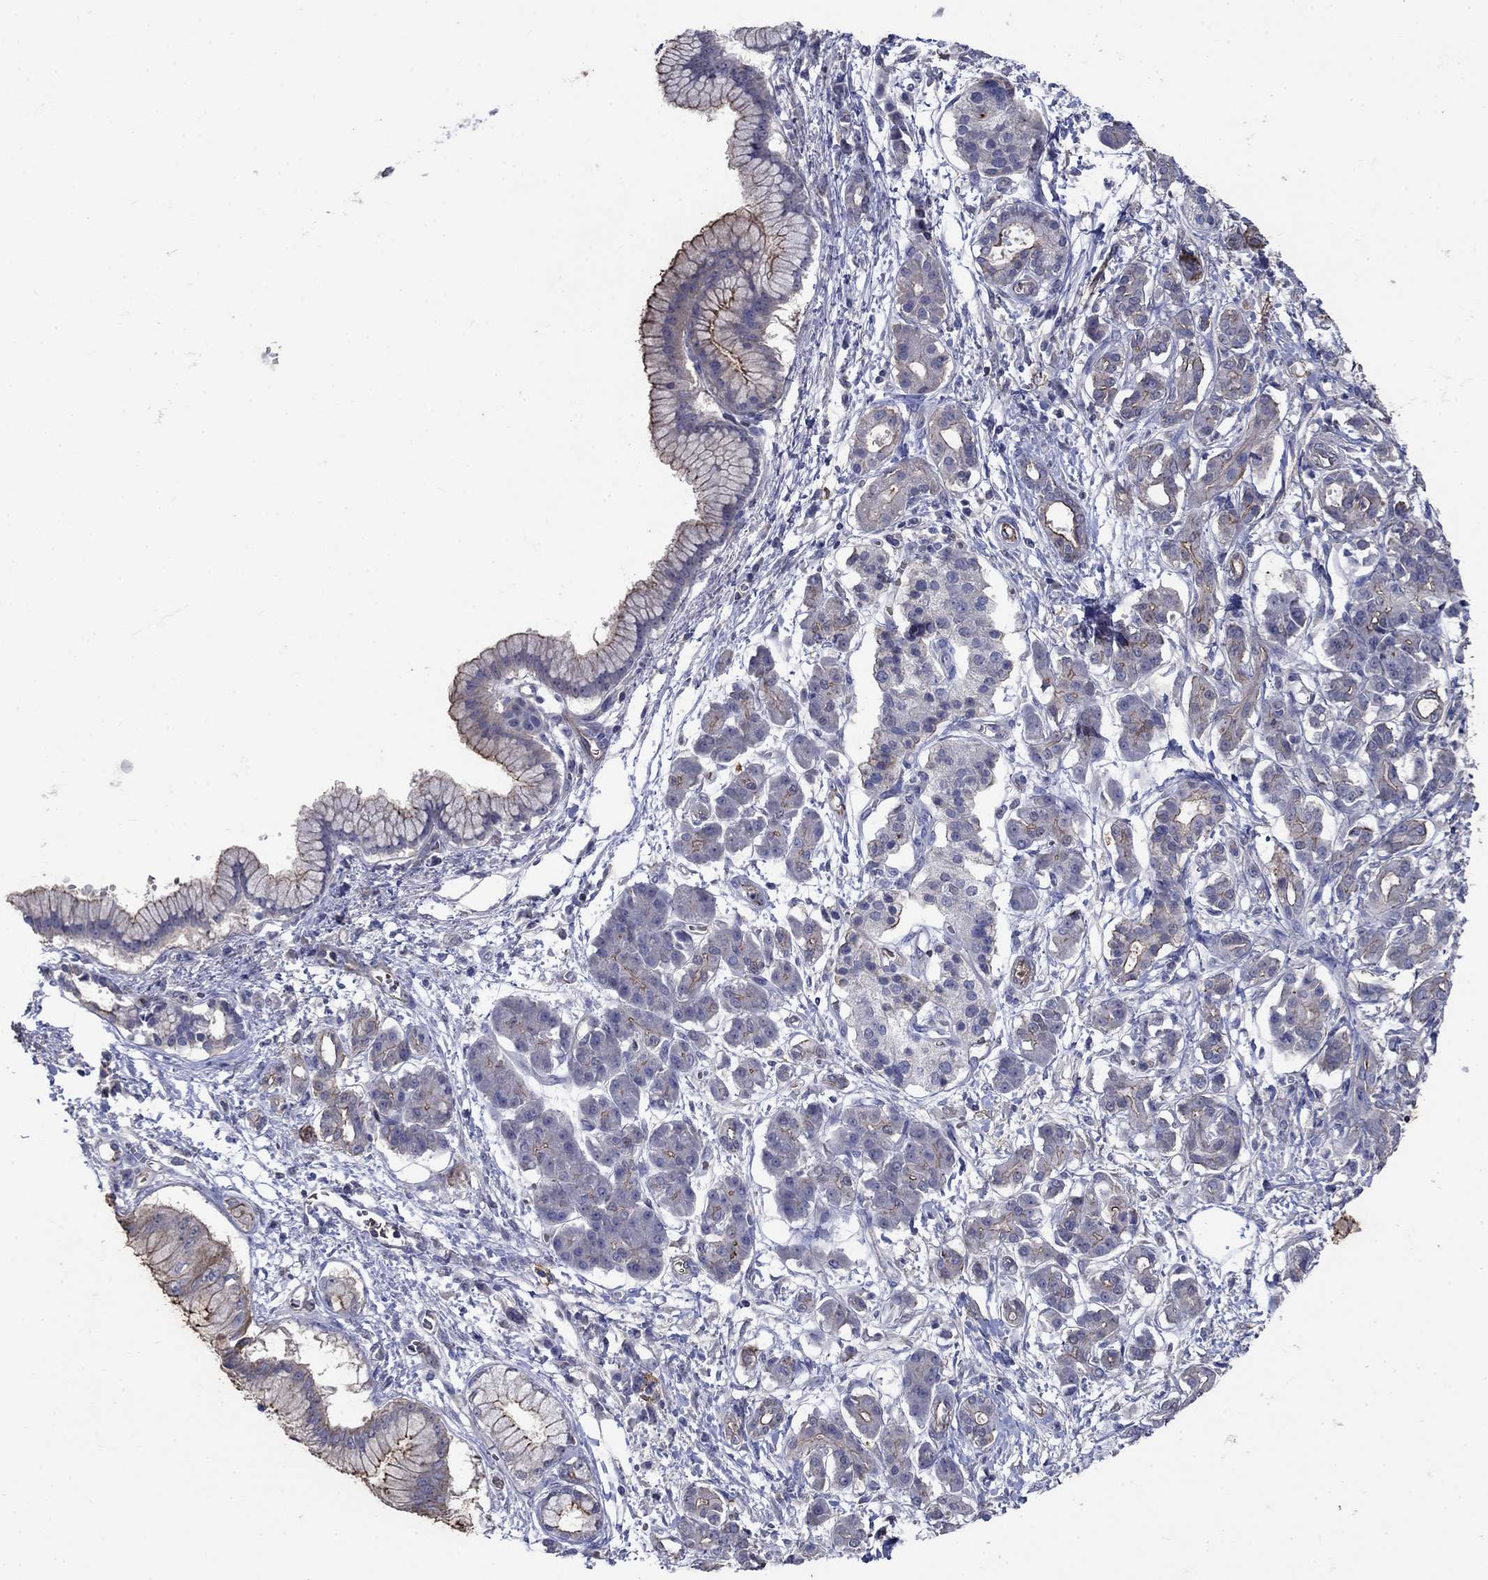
{"staining": {"intensity": "moderate", "quantity": "<25%", "location": "cytoplasmic/membranous"}, "tissue": "pancreatic cancer", "cell_type": "Tumor cells", "image_type": "cancer", "snomed": [{"axis": "morphology", "description": "Adenocarcinoma, NOS"}, {"axis": "topography", "description": "Pancreas"}], "caption": "High-power microscopy captured an IHC histopathology image of adenocarcinoma (pancreatic), revealing moderate cytoplasmic/membranous positivity in about <25% of tumor cells.", "gene": "FLNC", "patient": {"sex": "male", "age": 72}}